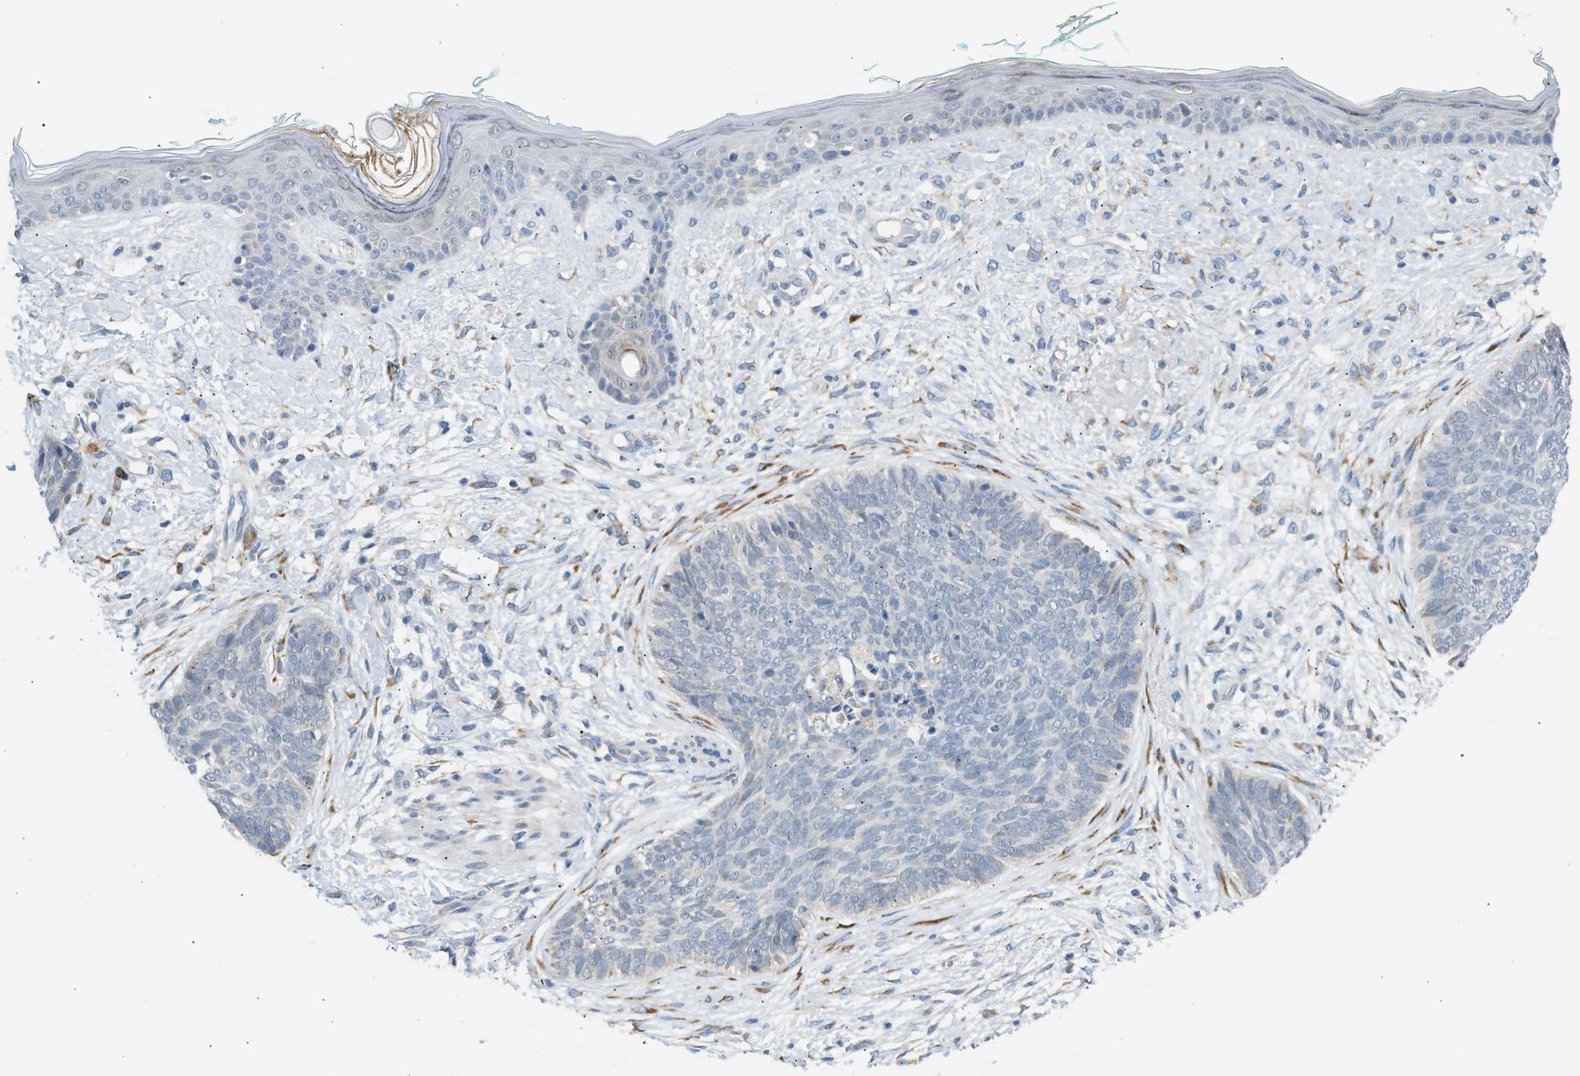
{"staining": {"intensity": "weak", "quantity": "<25%", "location": "cytoplasmic/membranous"}, "tissue": "skin cancer", "cell_type": "Tumor cells", "image_type": "cancer", "snomed": [{"axis": "morphology", "description": "Basal cell carcinoma"}, {"axis": "topography", "description": "Skin"}], "caption": "Tumor cells are negative for protein expression in human skin cancer.", "gene": "KCNC2", "patient": {"sex": "female", "age": 84}}